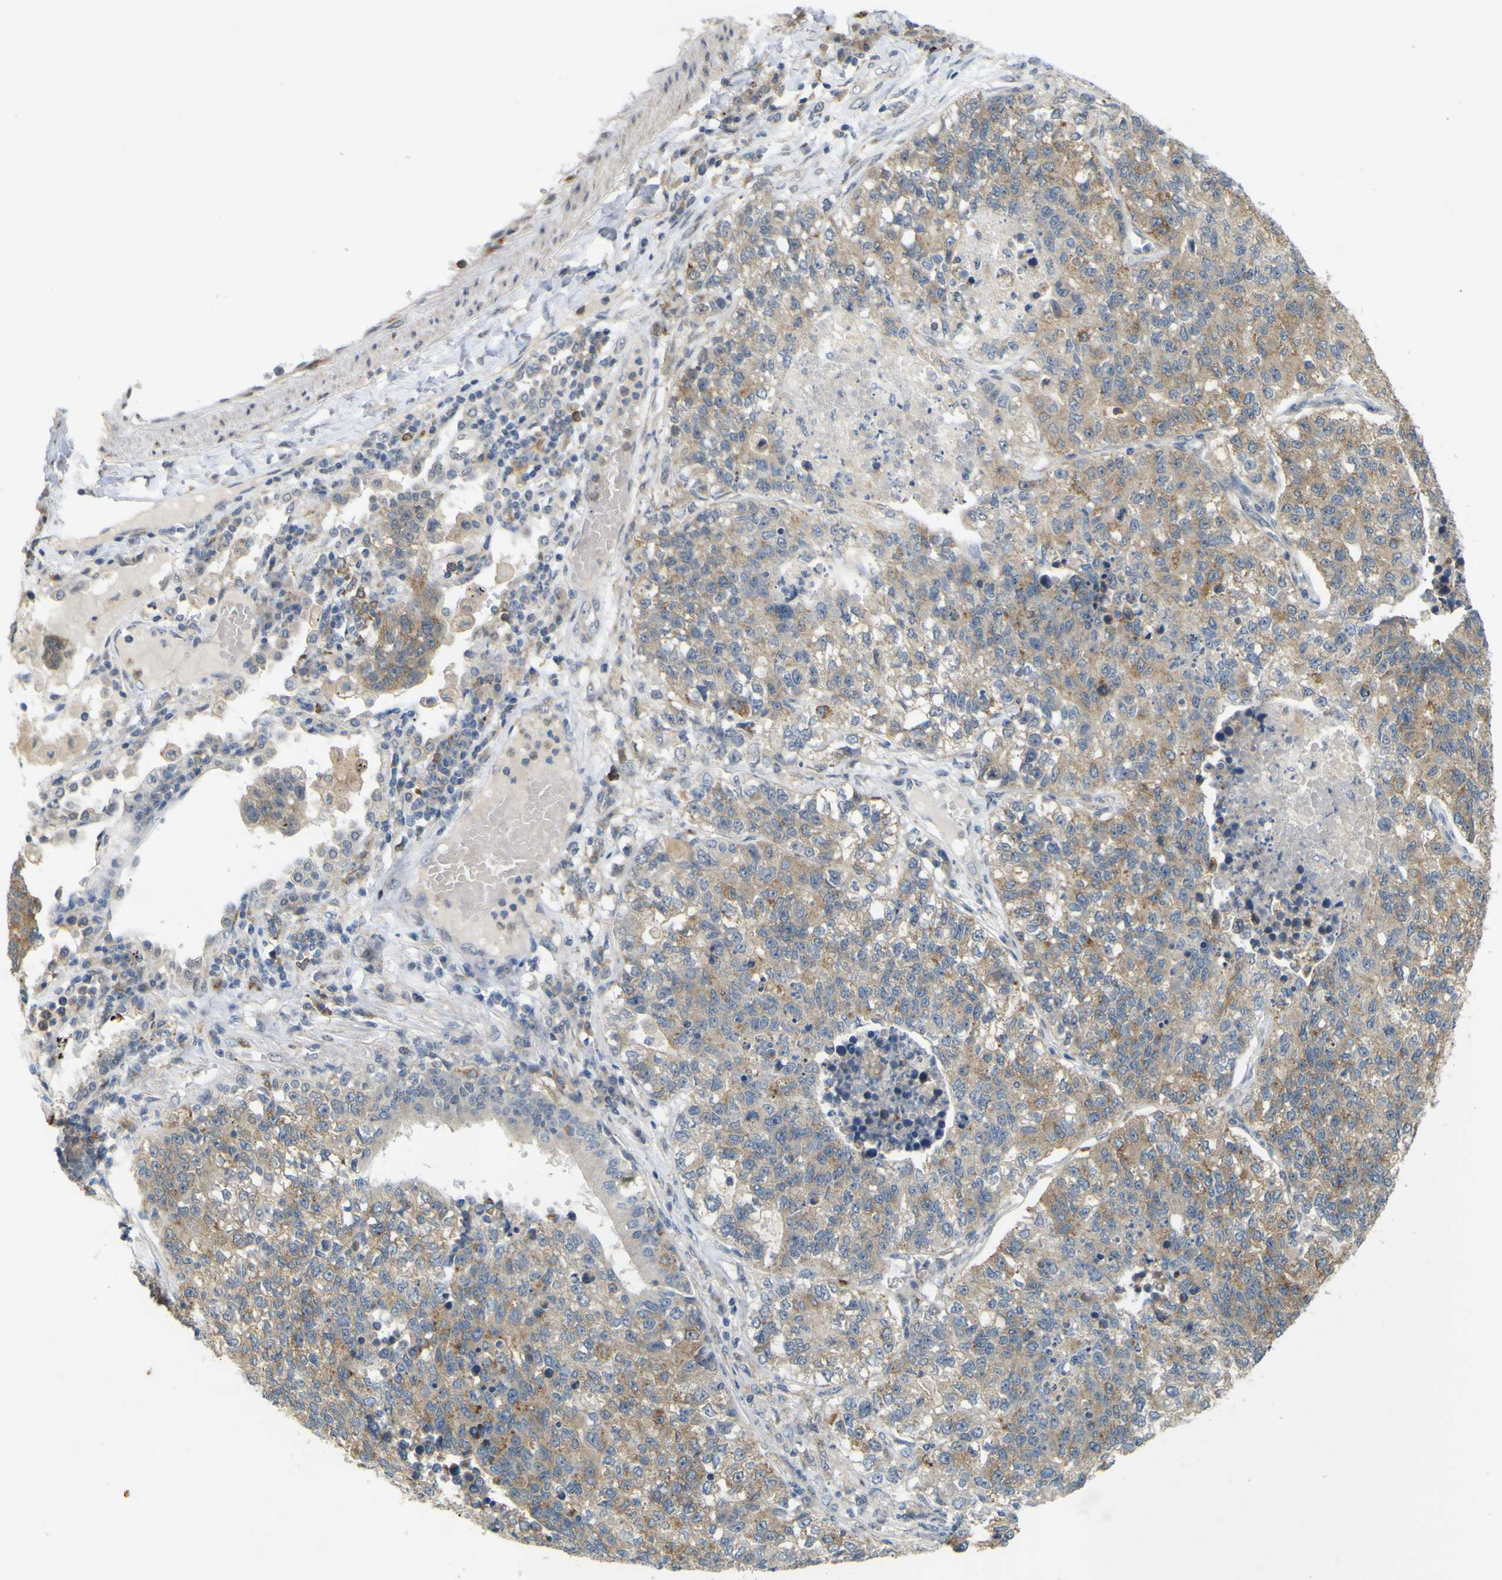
{"staining": {"intensity": "weak", "quantity": "25%-75%", "location": "cytoplasmic/membranous"}, "tissue": "lung cancer", "cell_type": "Tumor cells", "image_type": "cancer", "snomed": [{"axis": "morphology", "description": "Adenocarcinoma, NOS"}, {"axis": "topography", "description": "Lung"}], "caption": "IHC of lung cancer displays low levels of weak cytoplasmic/membranous positivity in approximately 25%-75% of tumor cells. The staining was performed using DAB, with brown indicating positive protein expression. Nuclei are stained blue with hematoxylin.", "gene": "IGF2R", "patient": {"sex": "male", "age": 49}}